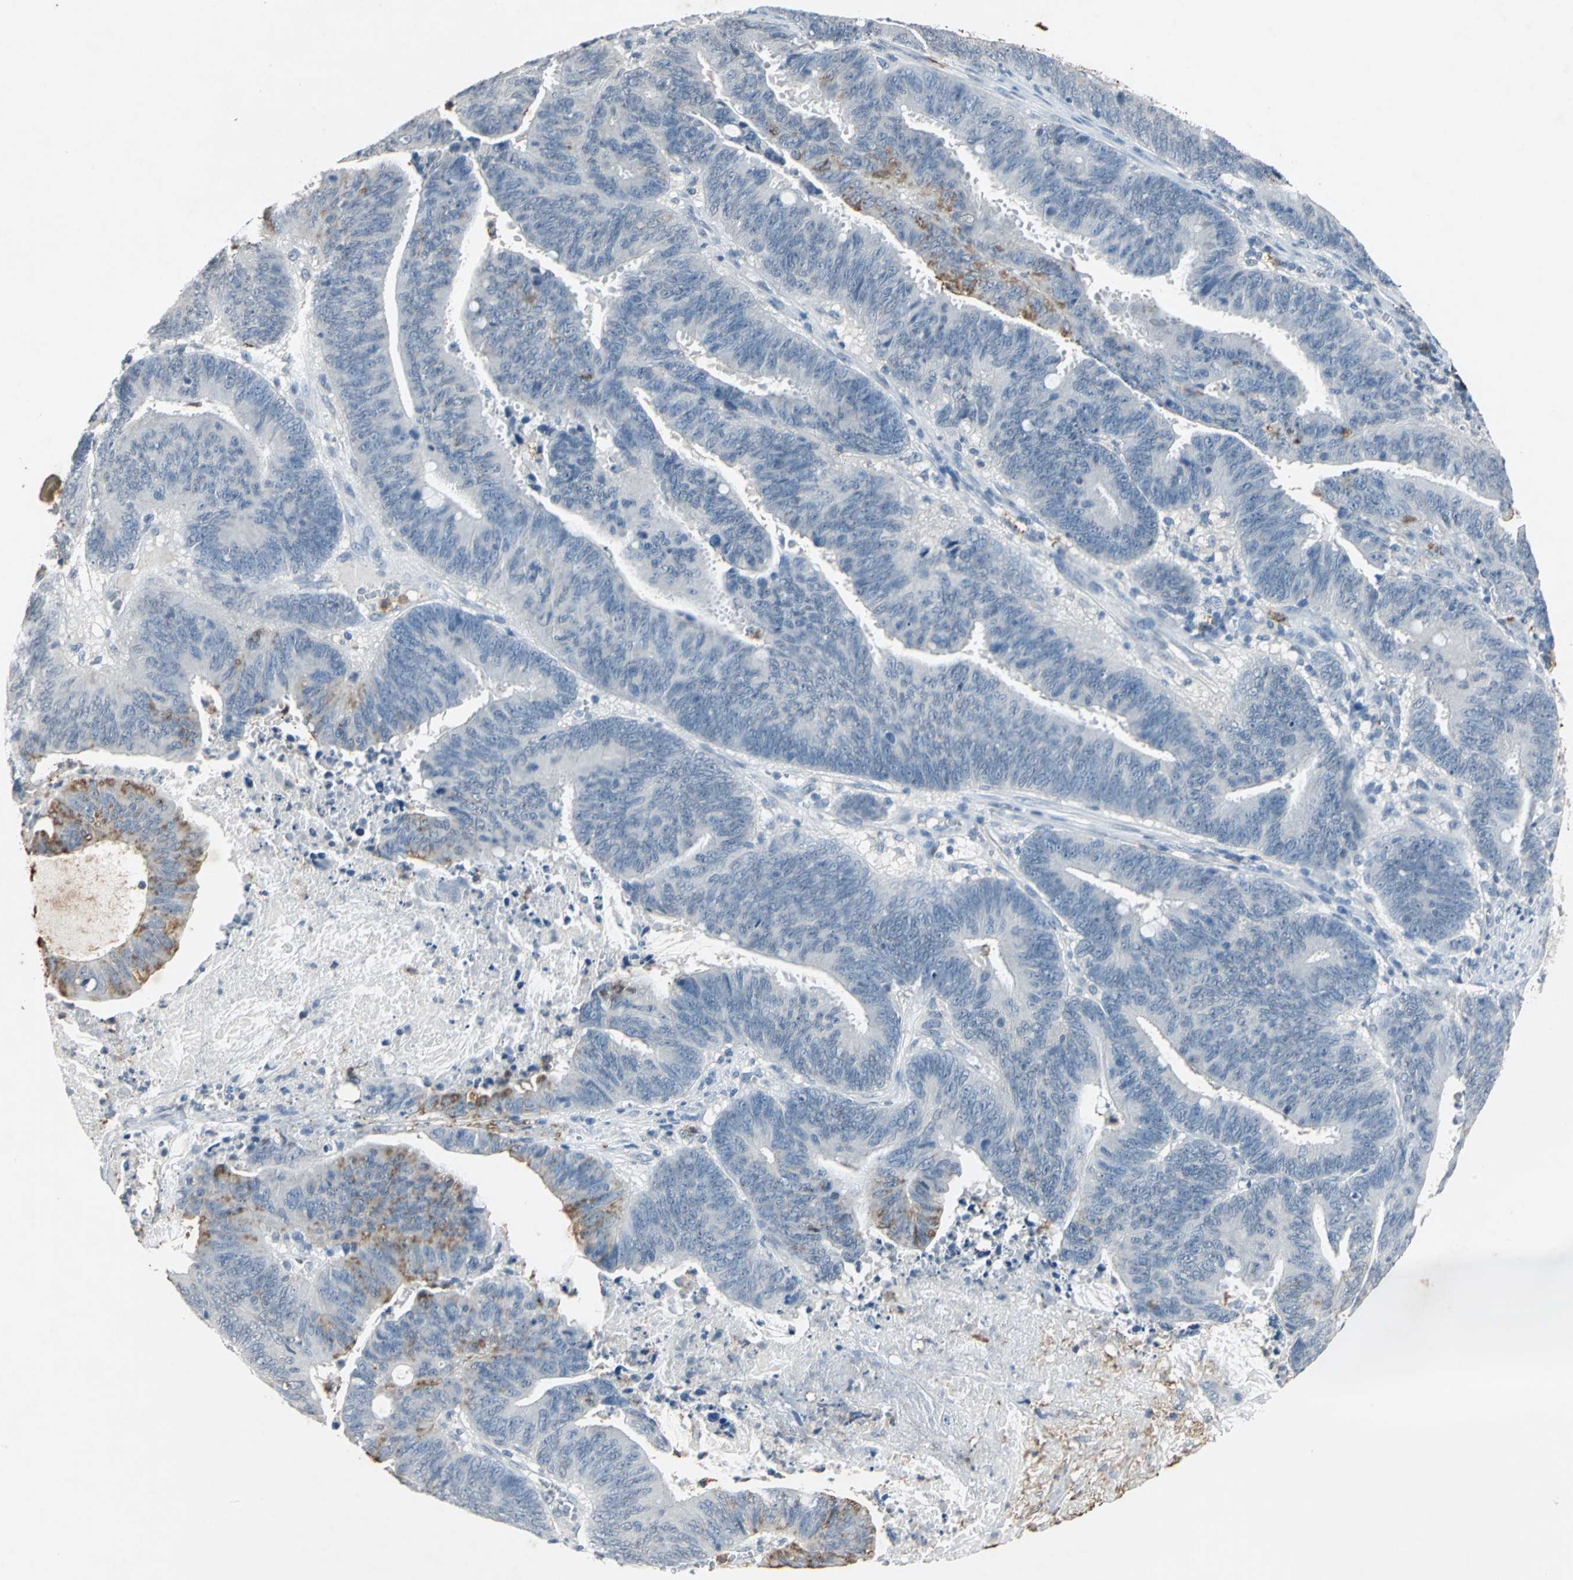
{"staining": {"intensity": "moderate", "quantity": "<25%", "location": "cytoplasmic/membranous"}, "tissue": "colorectal cancer", "cell_type": "Tumor cells", "image_type": "cancer", "snomed": [{"axis": "morphology", "description": "Adenocarcinoma, NOS"}, {"axis": "topography", "description": "Colon"}], "caption": "A brown stain shows moderate cytoplasmic/membranous expression of a protein in colorectal cancer tumor cells.", "gene": "CAMK2B", "patient": {"sex": "male", "age": 45}}